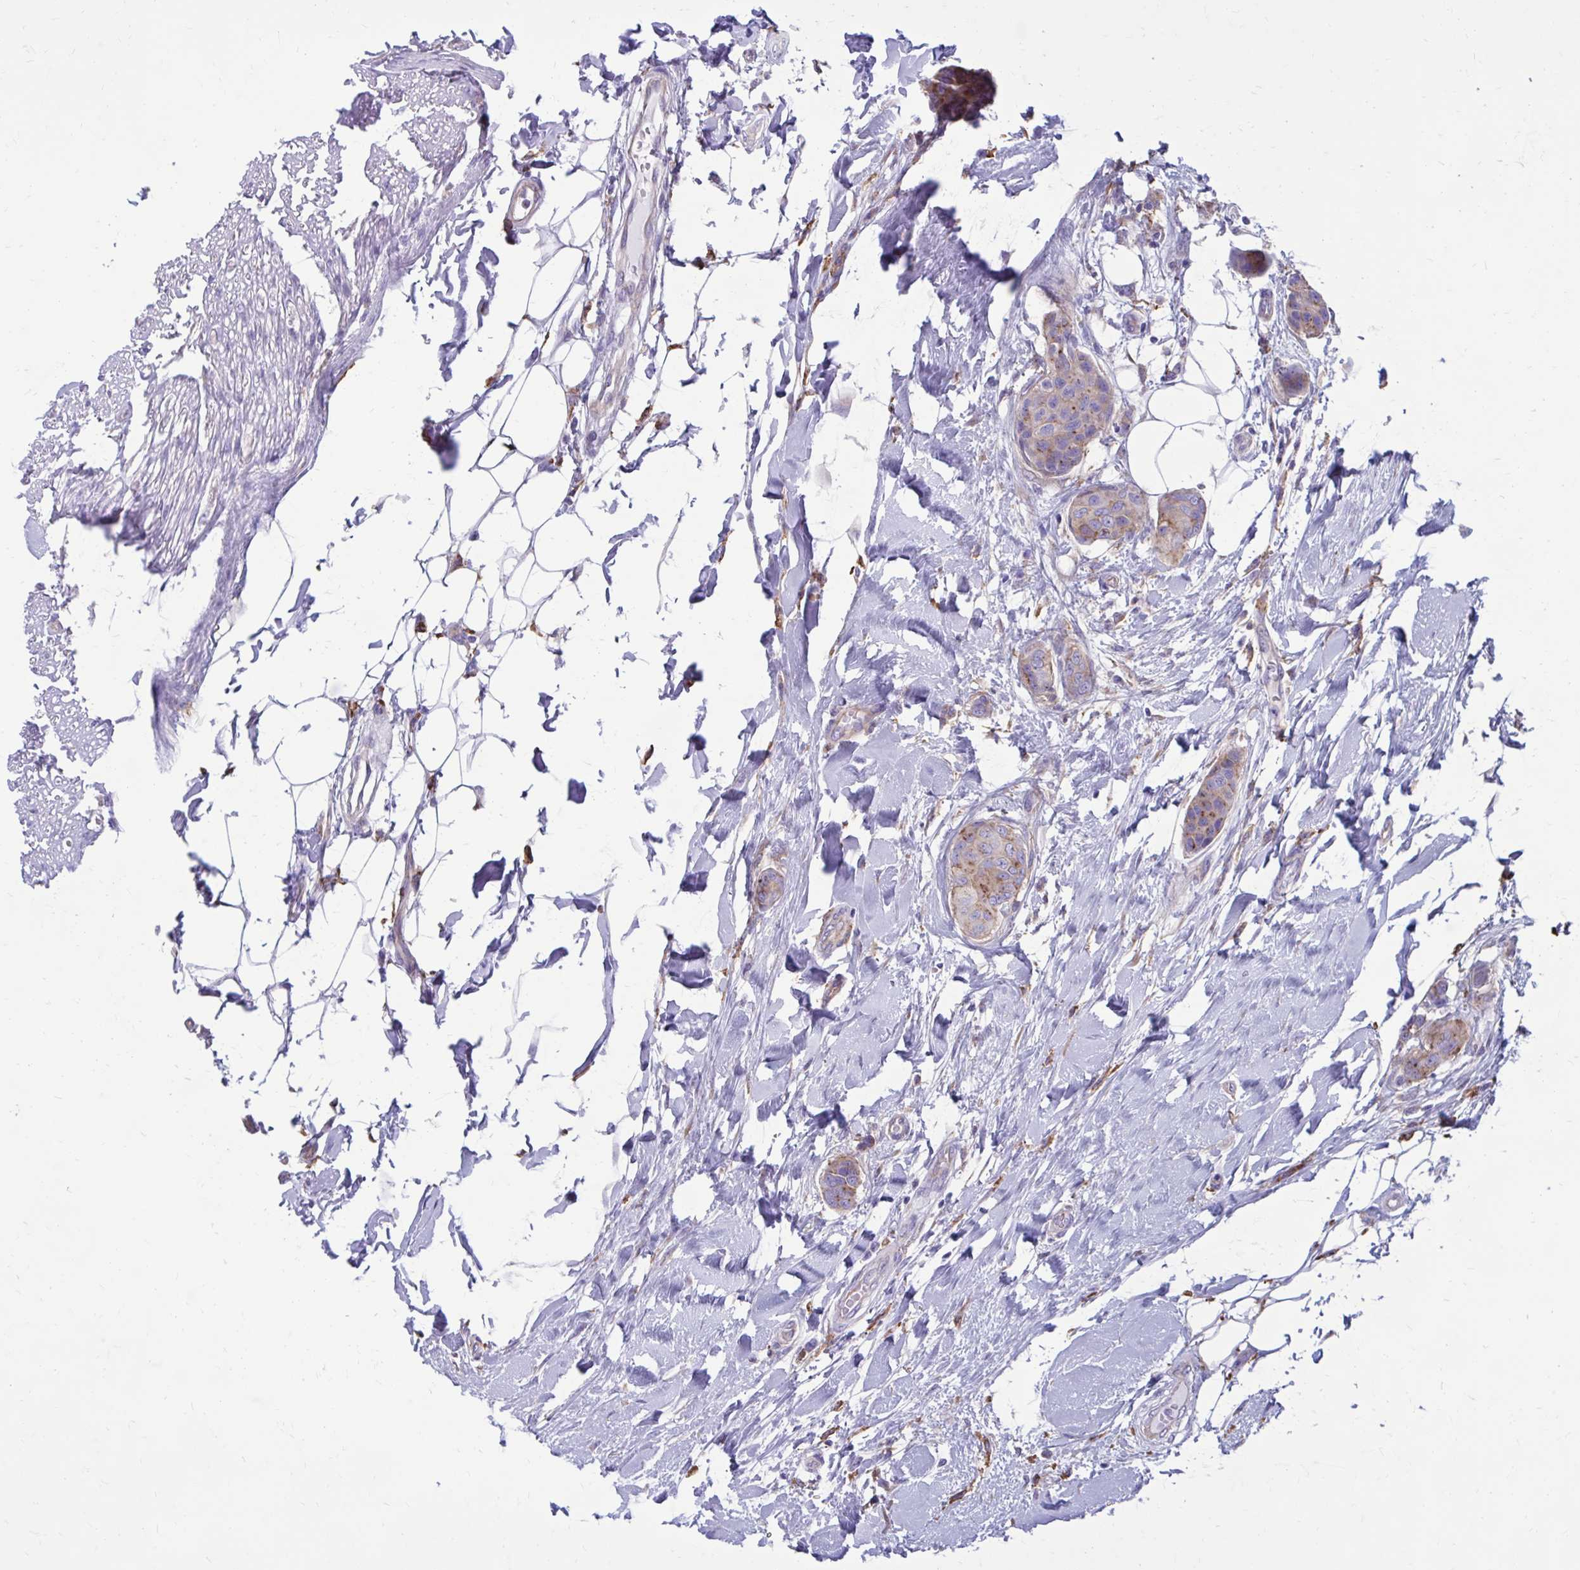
{"staining": {"intensity": "weak", "quantity": "<25%", "location": "cytoplasmic/membranous"}, "tissue": "breast cancer", "cell_type": "Tumor cells", "image_type": "cancer", "snomed": [{"axis": "morphology", "description": "Duct carcinoma"}, {"axis": "topography", "description": "Breast"}, {"axis": "topography", "description": "Lymph node"}], "caption": "Immunohistochemistry (IHC) histopathology image of human intraductal carcinoma (breast) stained for a protein (brown), which demonstrates no staining in tumor cells.", "gene": "CLTA", "patient": {"sex": "female", "age": 80}}